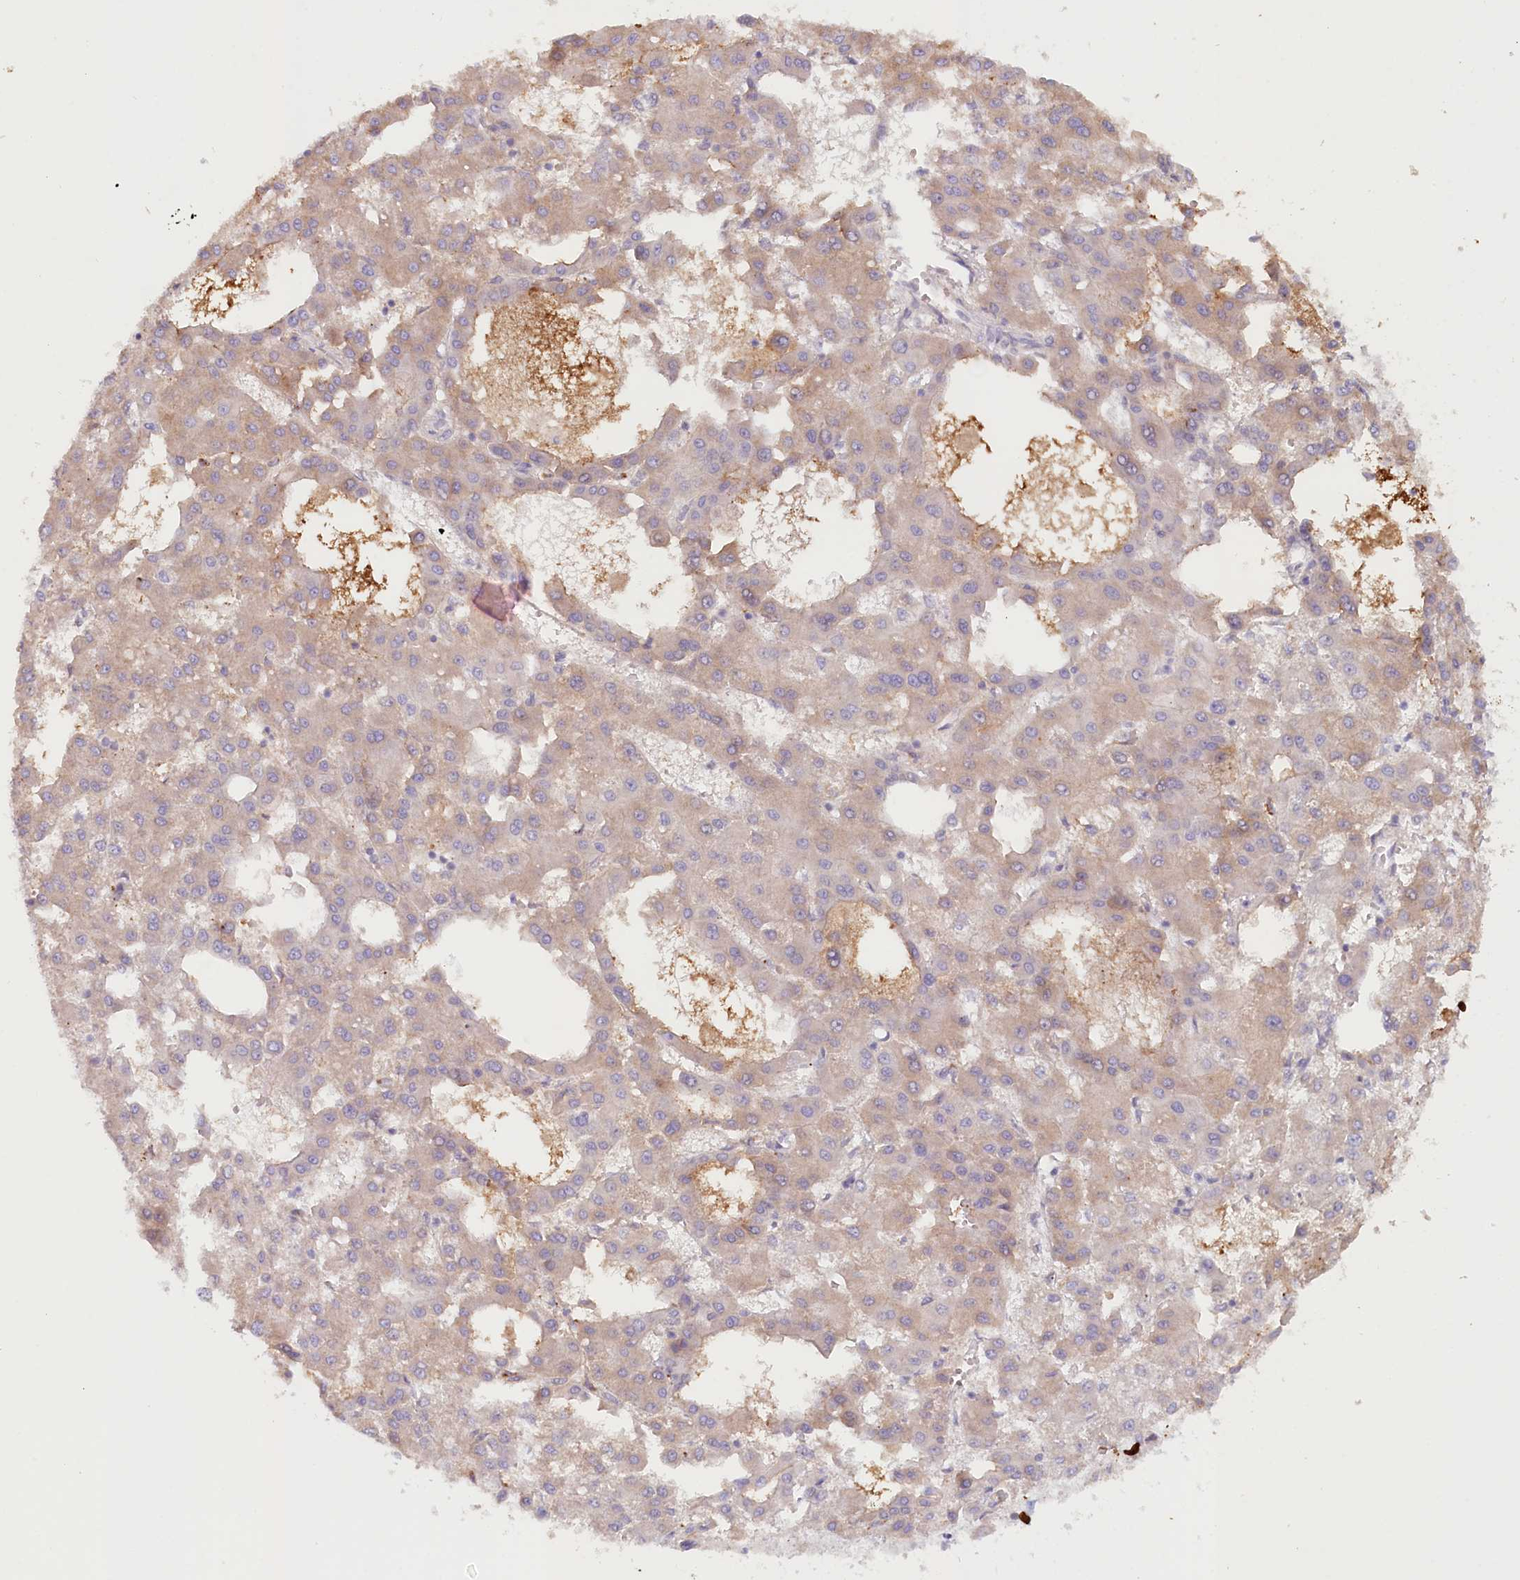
{"staining": {"intensity": "weak", "quantity": ">75%", "location": "cytoplasmic/membranous"}, "tissue": "liver cancer", "cell_type": "Tumor cells", "image_type": "cancer", "snomed": [{"axis": "morphology", "description": "Carcinoma, Hepatocellular, NOS"}, {"axis": "topography", "description": "Liver"}], "caption": "Immunohistochemical staining of liver hepatocellular carcinoma displays low levels of weak cytoplasmic/membranous protein staining in approximately >75% of tumor cells. (DAB IHC, brown staining for protein, blue staining for nuclei).", "gene": "PSAPL1", "patient": {"sex": "male", "age": 47}}